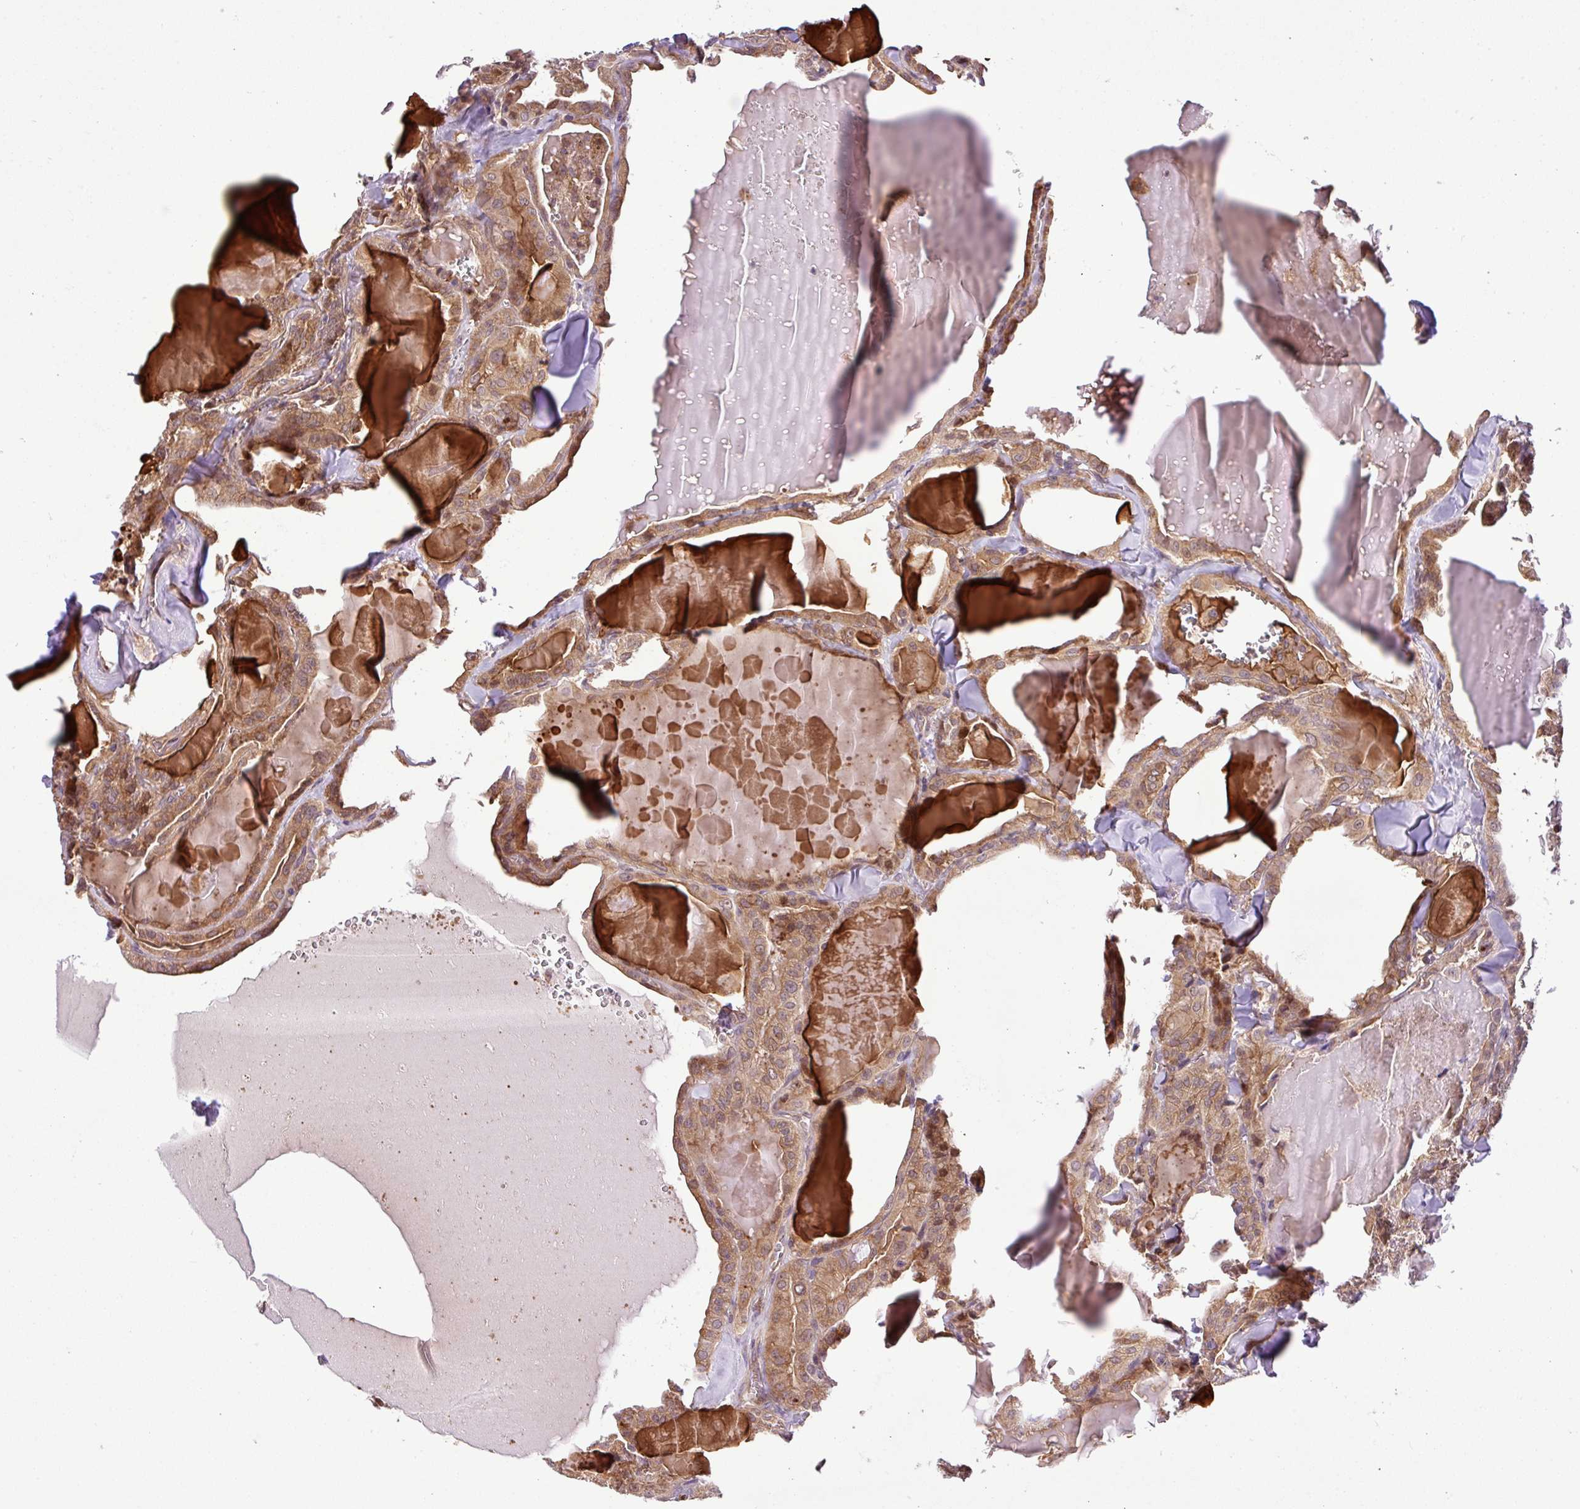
{"staining": {"intensity": "moderate", "quantity": ">75%", "location": "cytoplasmic/membranous"}, "tissue": "thyroid cancer", "cell_type": "Tumor cells", "image_type": "cancer", "snomed": [{"axis": "morphology", "description": "Papillary adenocarcinoma, NOS"}, {"axis": "topography", "description": "Thyroid gland"}], "caption": "This is a micrograph of immunohistochemistry staining of thyroid cancer, which shows moderate staining in the cytoplasmic/membranous of tumor cells.", "gene": "DLGAP4", "patient": {"sex": "male", "age": 52}}